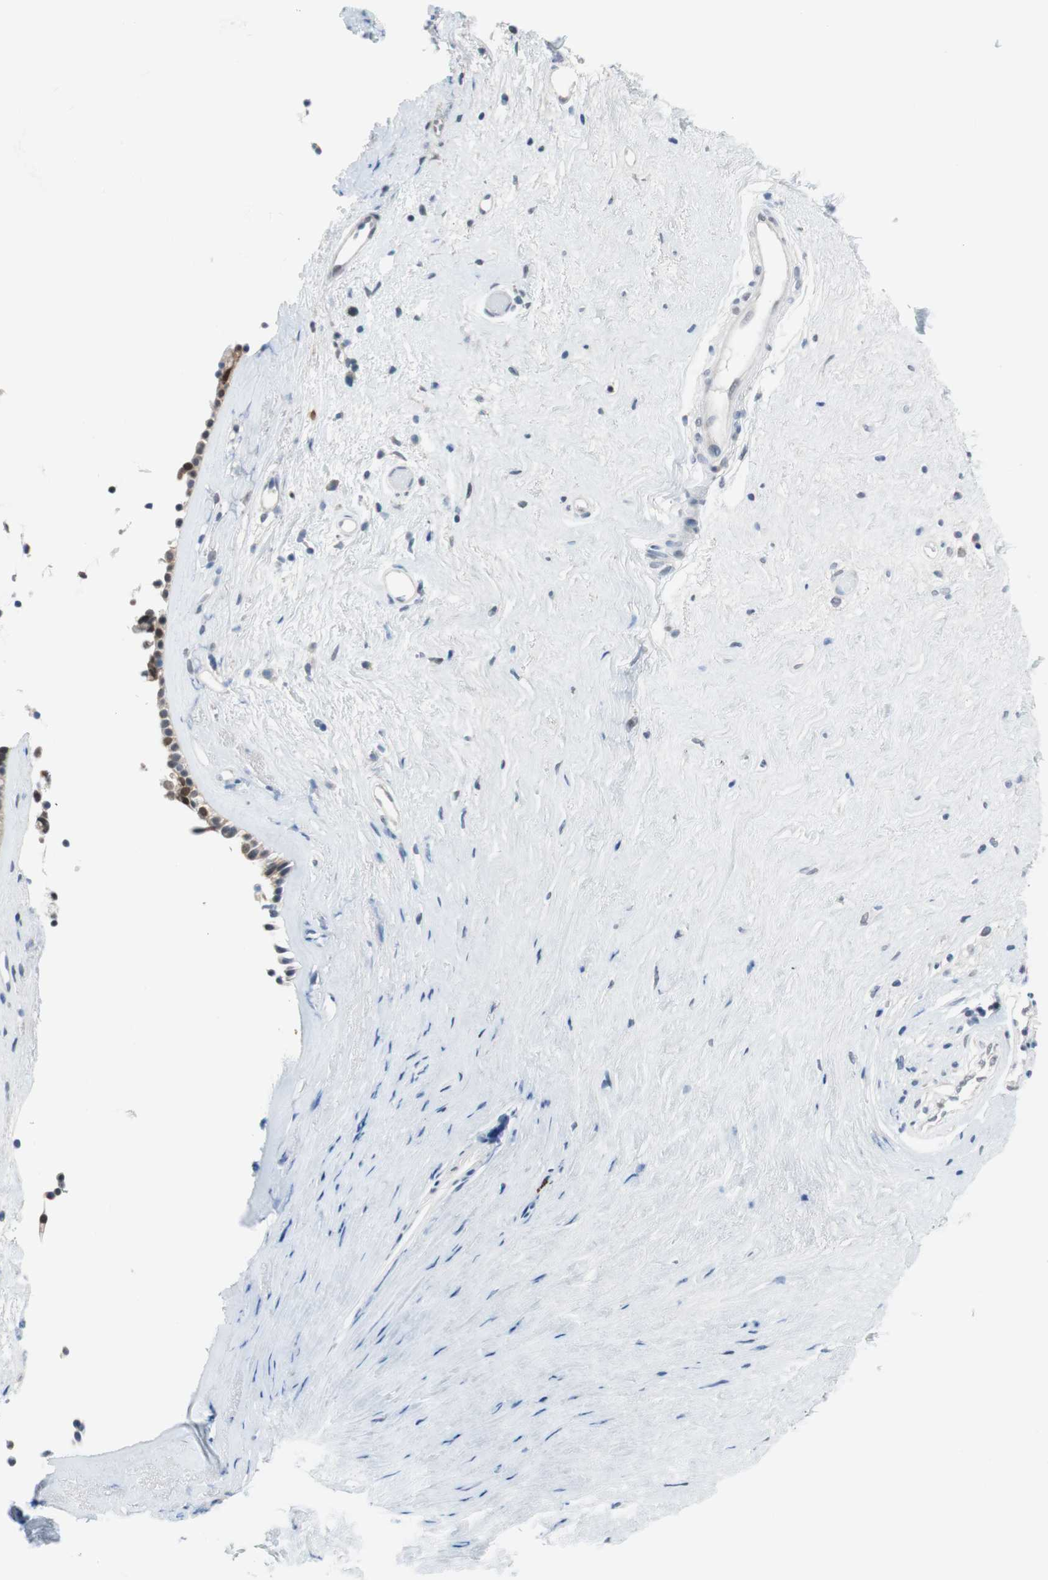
{"staining": {"intensity": "moderate", "quantity": "25%-75%", "location": "nuclear"}, "tissue": "nasopharynx", "cell_type": "Respiratory epithelial cells", "image_type": "normal", "snomed": [{"axis": "morphology", "description": "Normal tissue, NOS"}, {"axis": "morphology", "description": "Inflammation, NOS"}, {"axis": "topography", "description": "Nasopharynx"}], "caption": "IHC histopathology image of unremarkable nasopharynx stained for a protein (brown), which reveals medium levels of moderate nuclear expression in approximately 25%-75% of respiratory epithelial cells.", "gene": "GRHL1", "patient": {"sex": "male", "age": 48}}